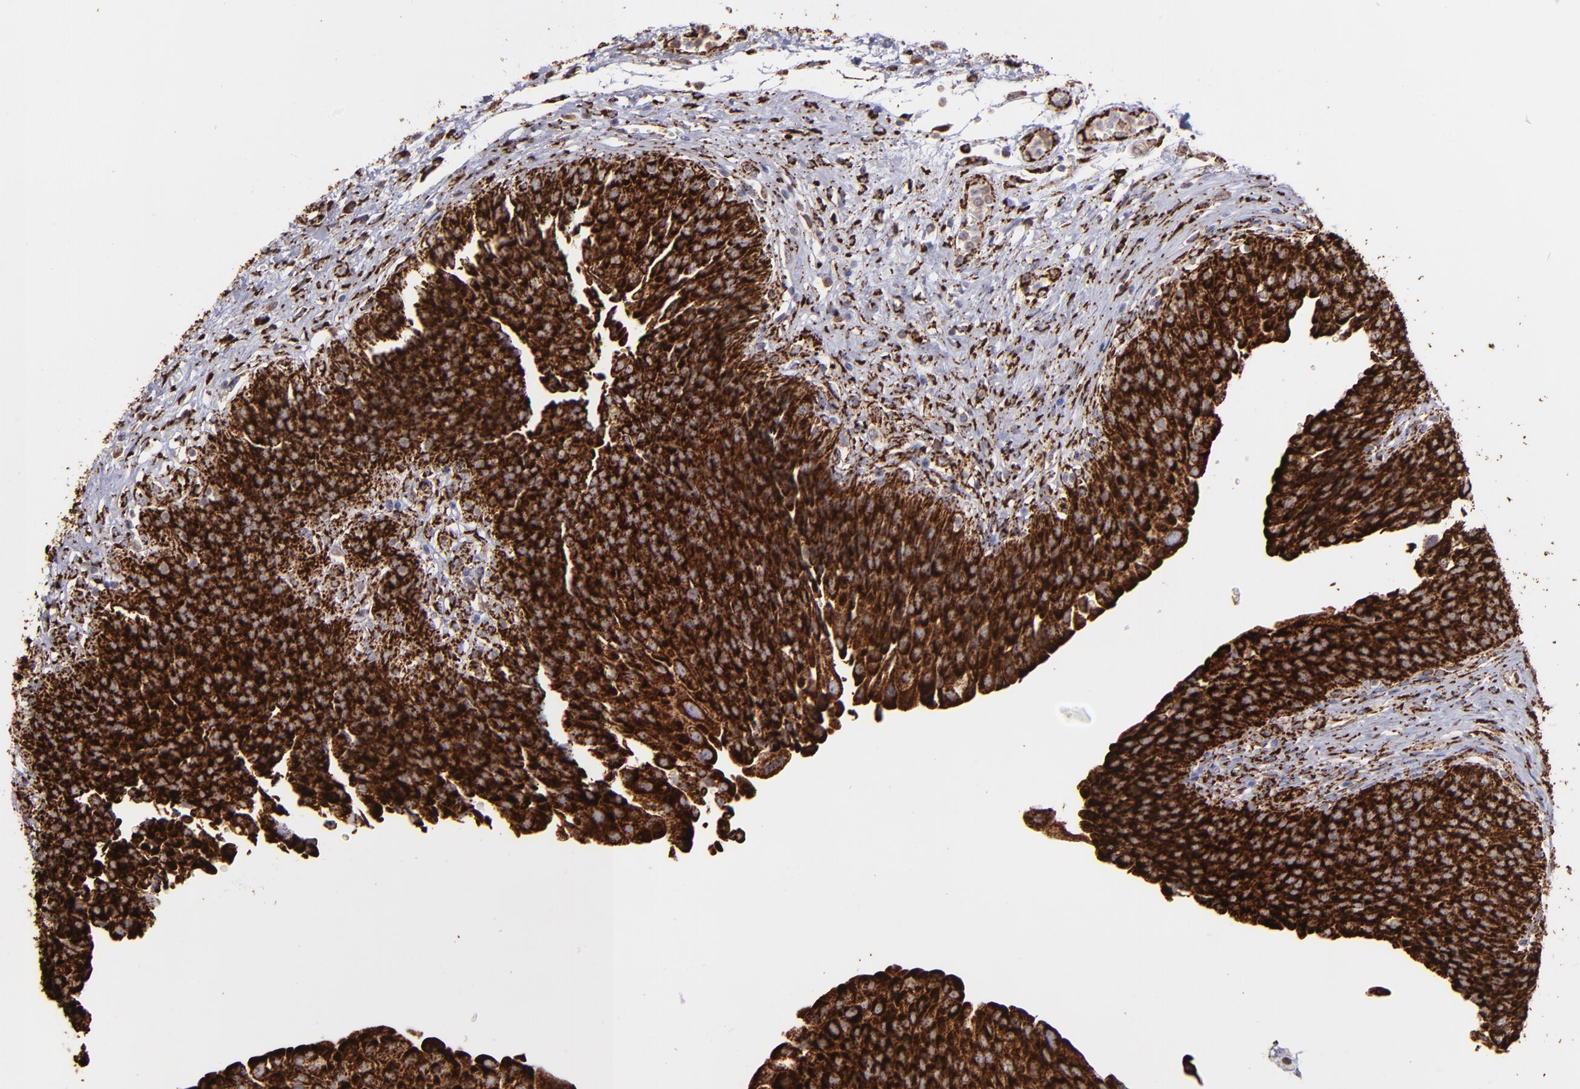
{"staining": {"intensity": "strong", "quantity": ">75%", "location": "cytoplasmic/membranous"}, "tissue": "urinary bladder", "cell_type": "Urothelial cells", "image_type": "normal", "snomed": [{"axis": "morphology", "description": "Normal tissue, NOS"}, {"axis": "topography", "description": "Smooth muscle"}, {"axis": "topography", "description": "Urinary bladder"}], "caption": "A high-resolution photomicrograph shows immunohistochemistry (IHC) staining of benign urinary bladder, which exhibits strong cytoplasmic/membranous expression in approximately >75% of urothelial cells. The staining was performed using DAB (3,3'-diaminobenzidine) to visualize the protein expression in brown, while the nuclei were stained in blue with hematoxylin (Magnification: 20x).", "gene": "MAOB", "patient": {"sex": "male", "age": 35}}